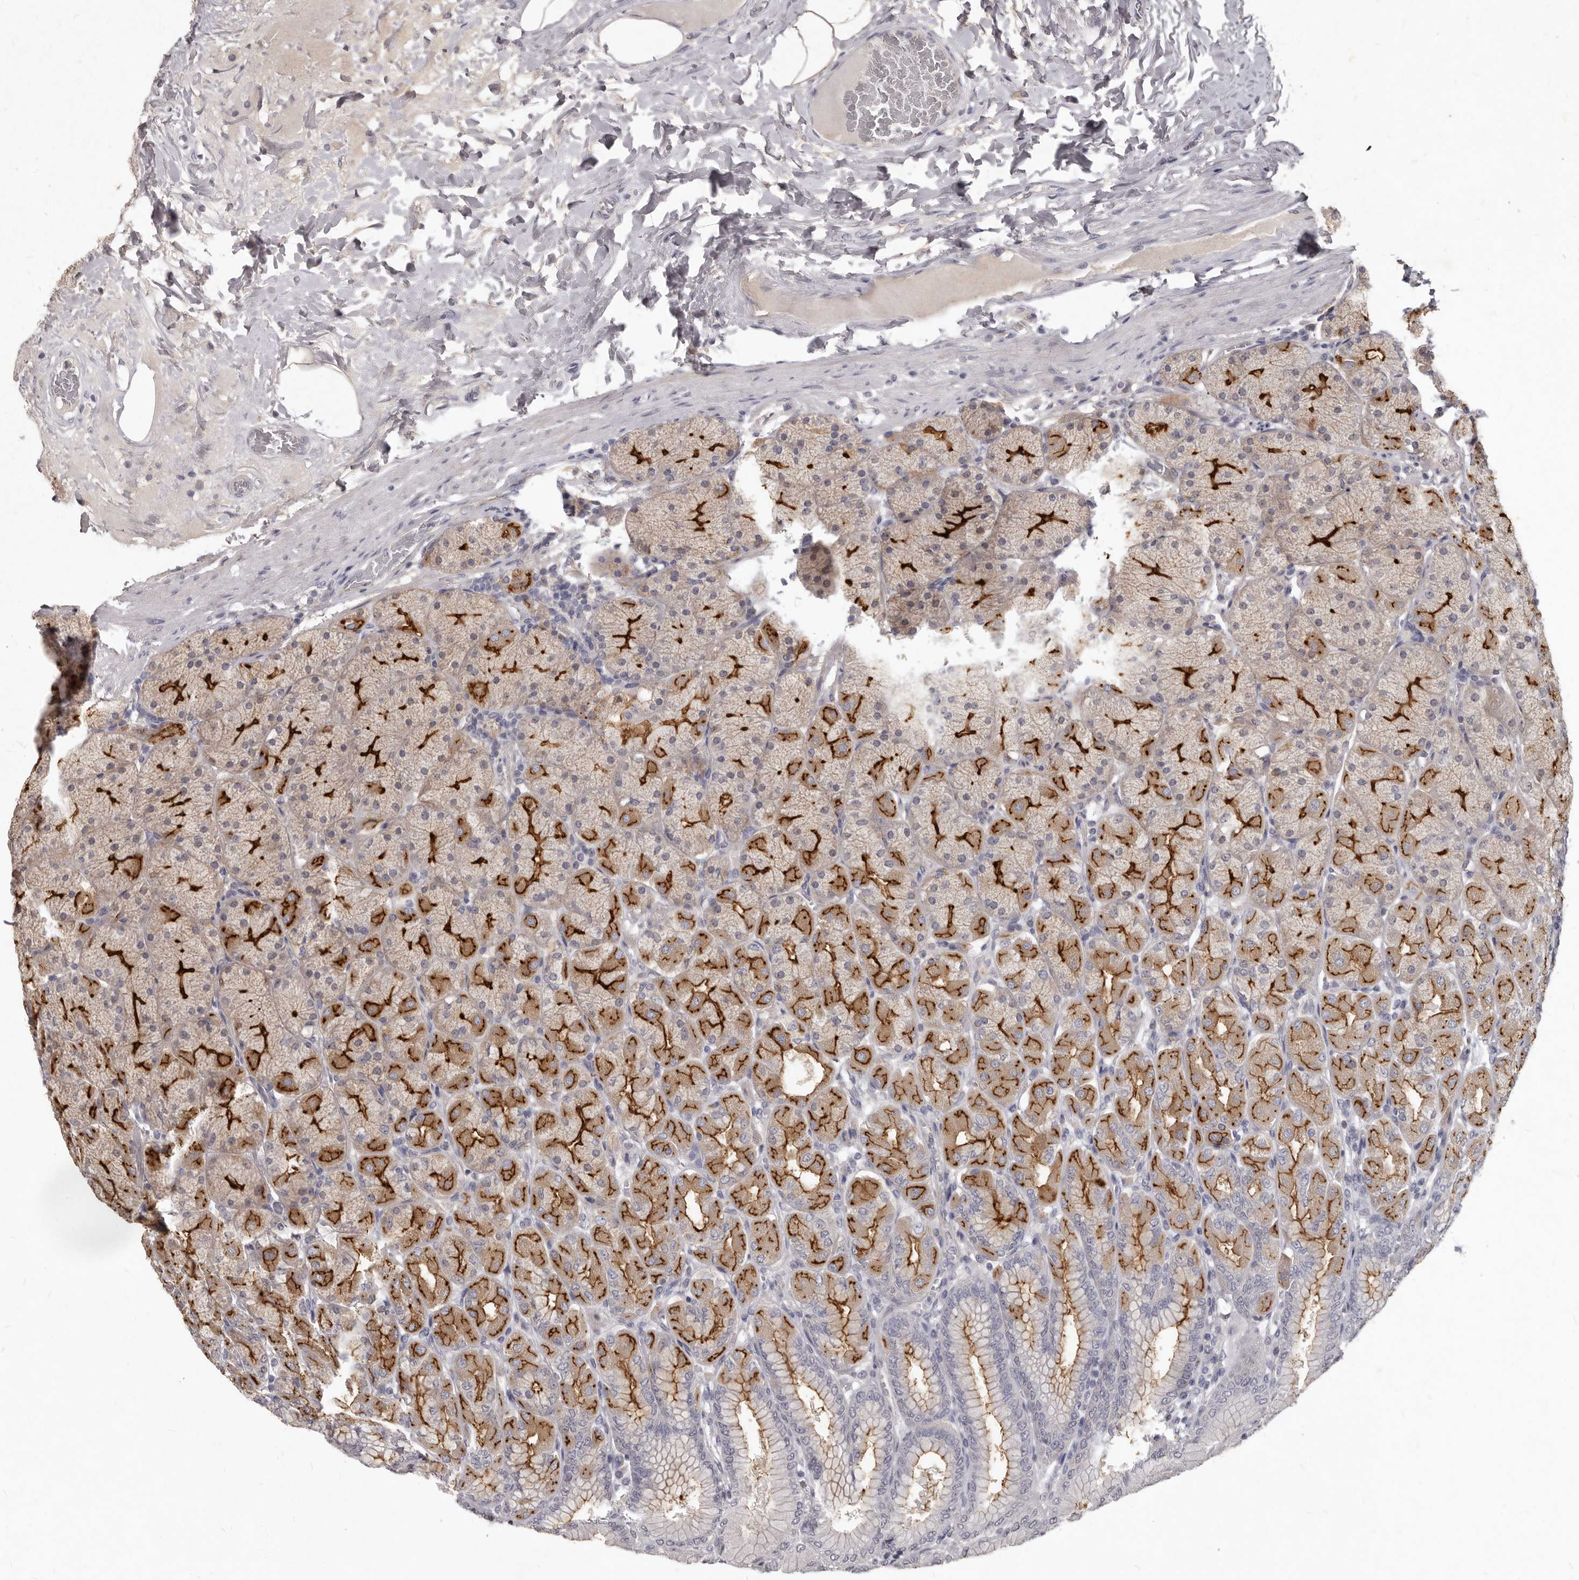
{"staining": {"intensity": "strong", "quantity": "25%-75%", "location": "cytoplasmic/membranous"}, "tissue": "stomach", "cell_type": "Glandular cells", "image_type": "normal", "snomed": [{"axis": "morphology", "description": "Normal tissue, NOS"}, {"axis": "topography", "description": "Stomach, upper"}], "caption": "Protein expression analysis of benign stomach demonstrates strong cytoplasmic/membranous expression in about 25%-75% of glandular cells. (IHC, brightfield microscopy, high magnification).", "gene": "GPRC5C", "patient": {"sex": "female", "age": 56}}